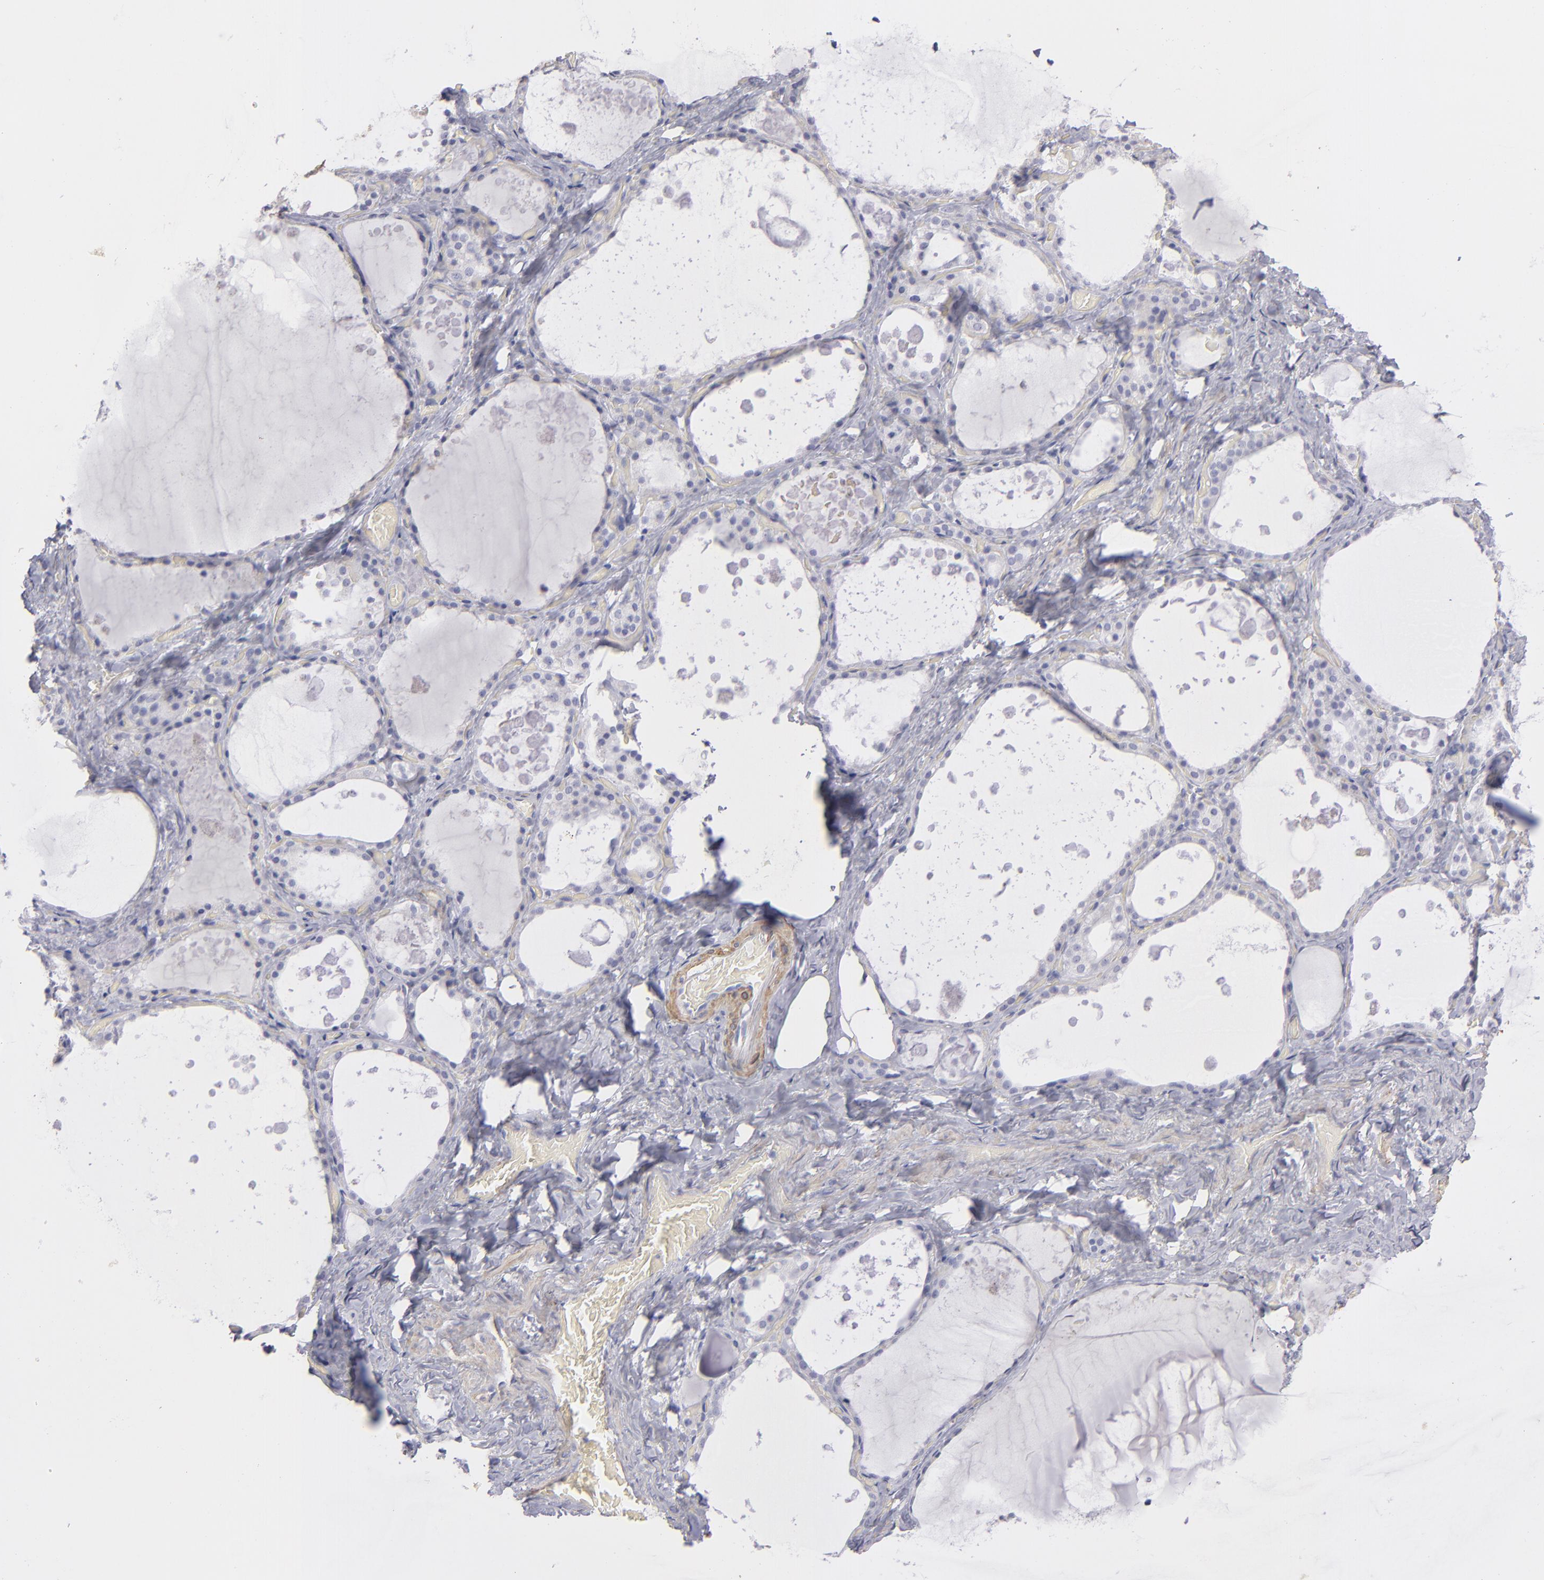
{"staining": {"intensity": "negative", "quantity": "none", "location": "none"}, "tissue": "thyroid gland", "cell_type": "Glandular cells", "image_type": "normal", "snomed": [{"axis": "morphology", "description": "Normal tissue, NOS"}, {"axis": "topography", "description": "Thyroid gland"}], "caption": "This is a photomicrograph of immunohistochemistry (IHC) staining of unremarkable thyroid gland, which shows no staining in glandular cells.", "gene": "MYH11", "patient": {"sex": "male", "age": 61}}